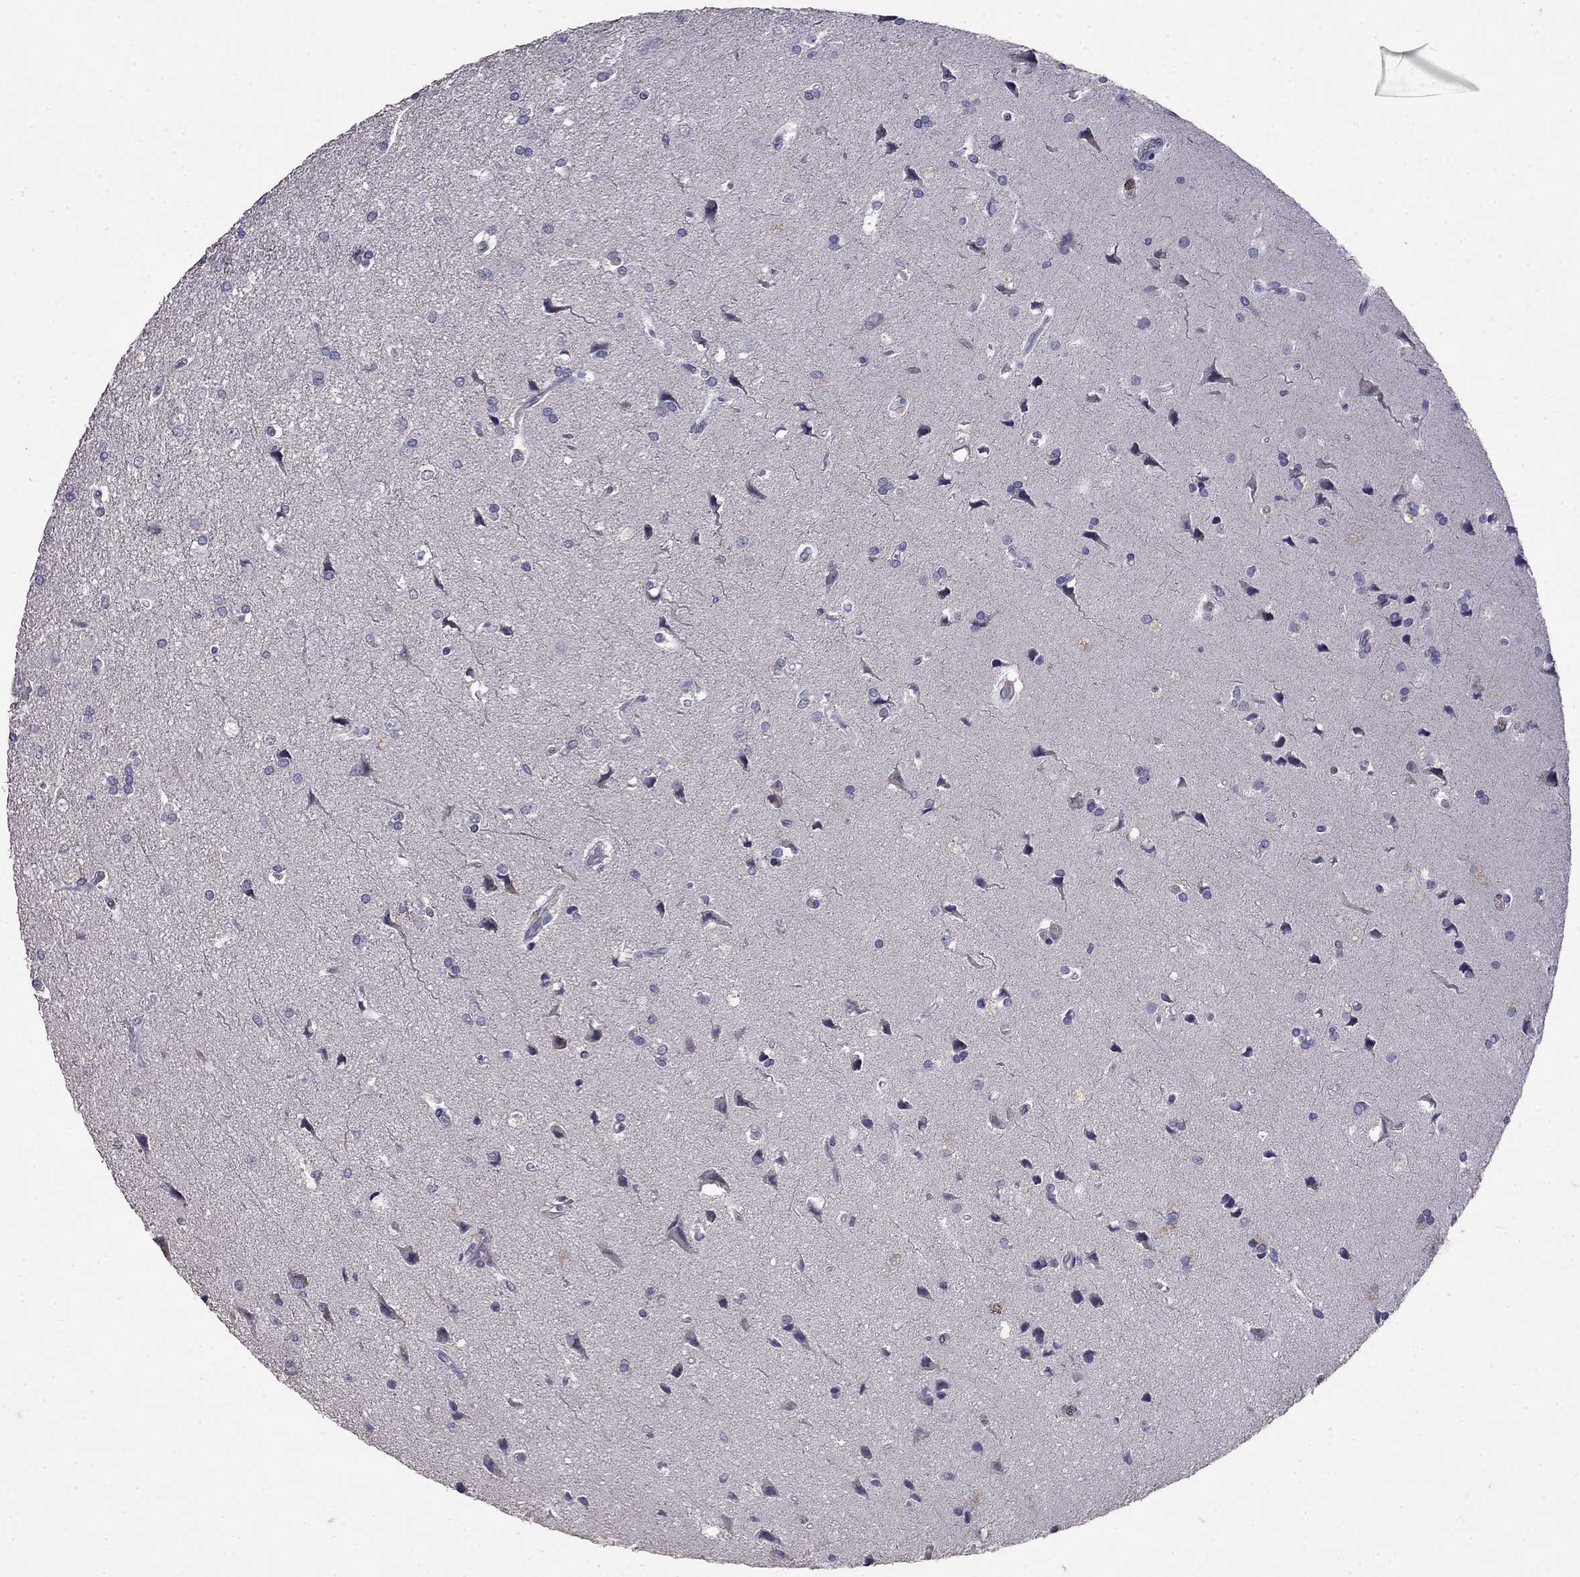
{"staining": {"intensity": "negative", "quantity": "none", "location": "none"}, "tissue": "glioma", "cell_type": "Tumor cells", "image_type": "cancer", "snomed": [{"axis": "morphology", "description": "Glioma, malignant, High grade"}, {"axis": "topography", "description": "Brain"}], "caption": "Immunohistochemical staining of human glioma displays no significant staining in tumor cells.", "gene": "CD8B", "patient": {"sex": "female", "age": 63}}